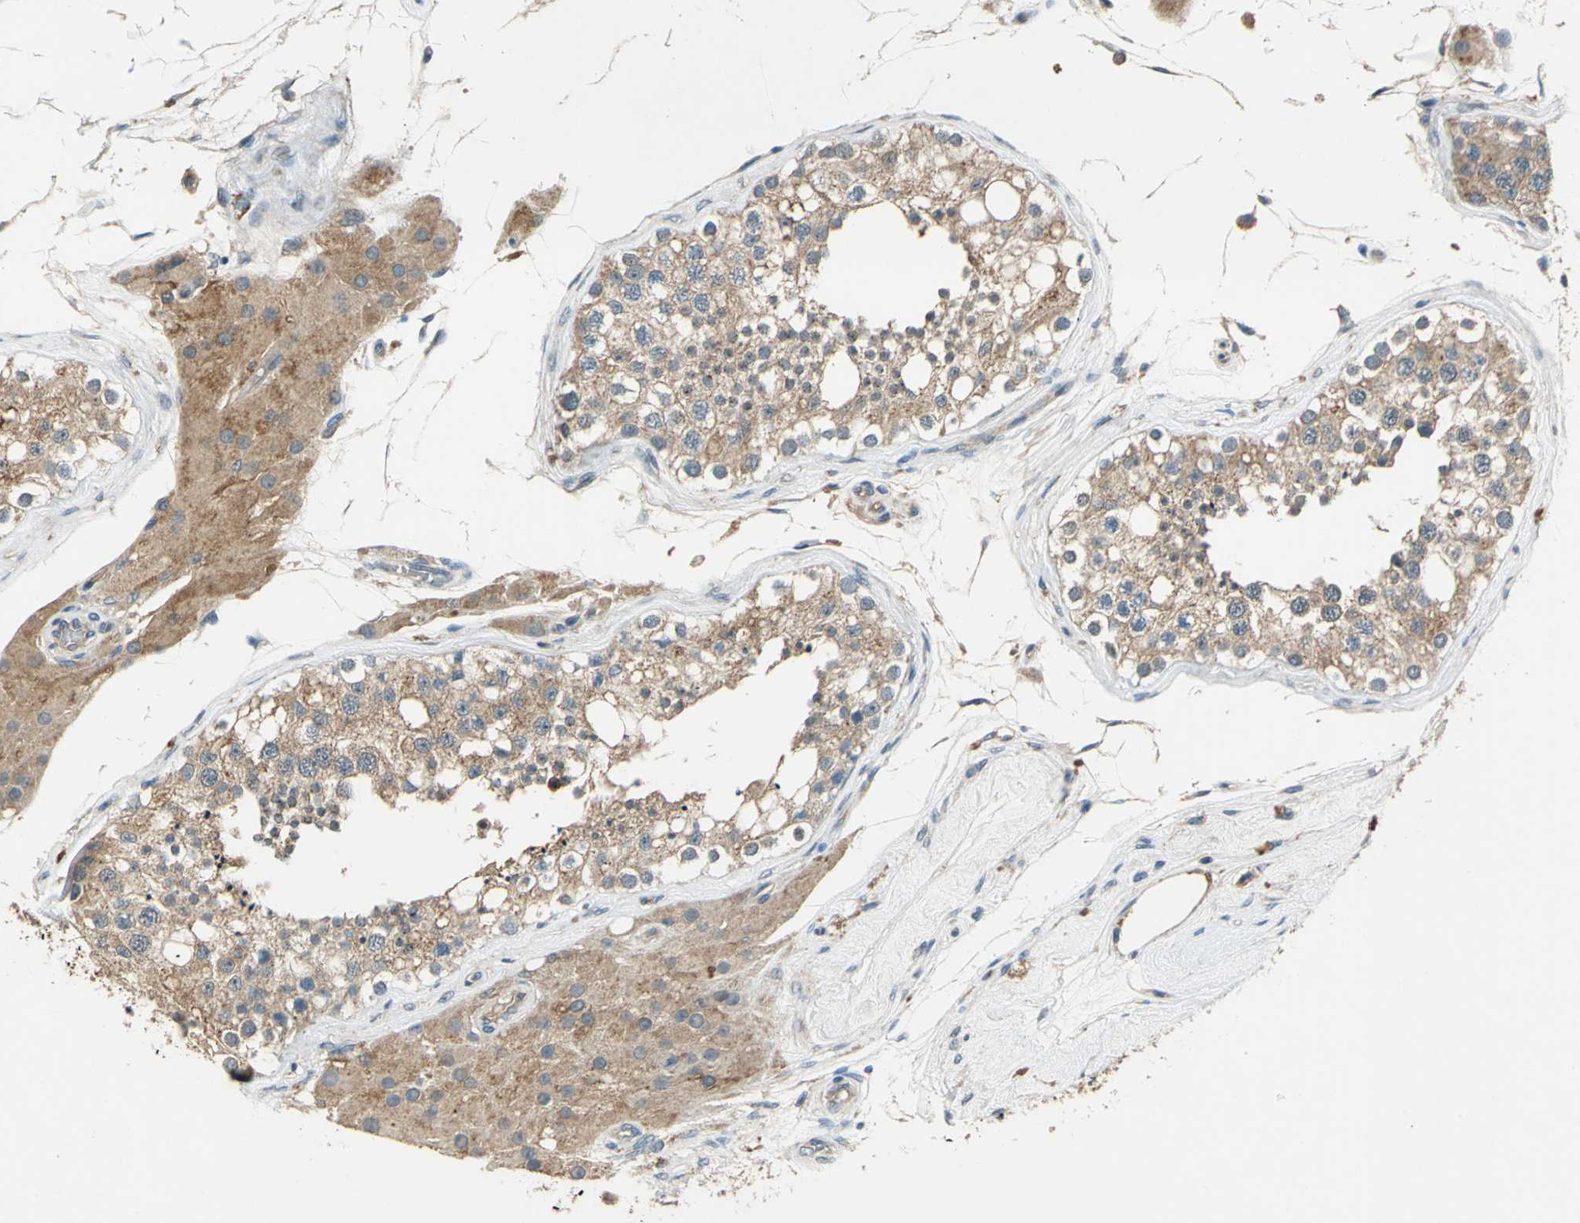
{"staining": {"intensity": "weak", "quantity": ">75%", "location": "cytoplasmic/membranous"}, "tissue": "testis", "cell_type": "Cells in seminiferous ducts", "image_type": "normal", "snomed": [{"axis": "morphology", "description": "Normal tissue, NOS"}, {"axis": "topography", "description": "Testis"}], "caption": "DAB immunohistochemical staining of benign testis exhibits weak cytoplasmic/membranous protein expression in approximately >75% of cells in seminiferous ducts. (DAB IHC, brown staining for protein, blue staining for nuclei).", "gene": "EMCN", "patient": {"sex": "male", "age": 68}}